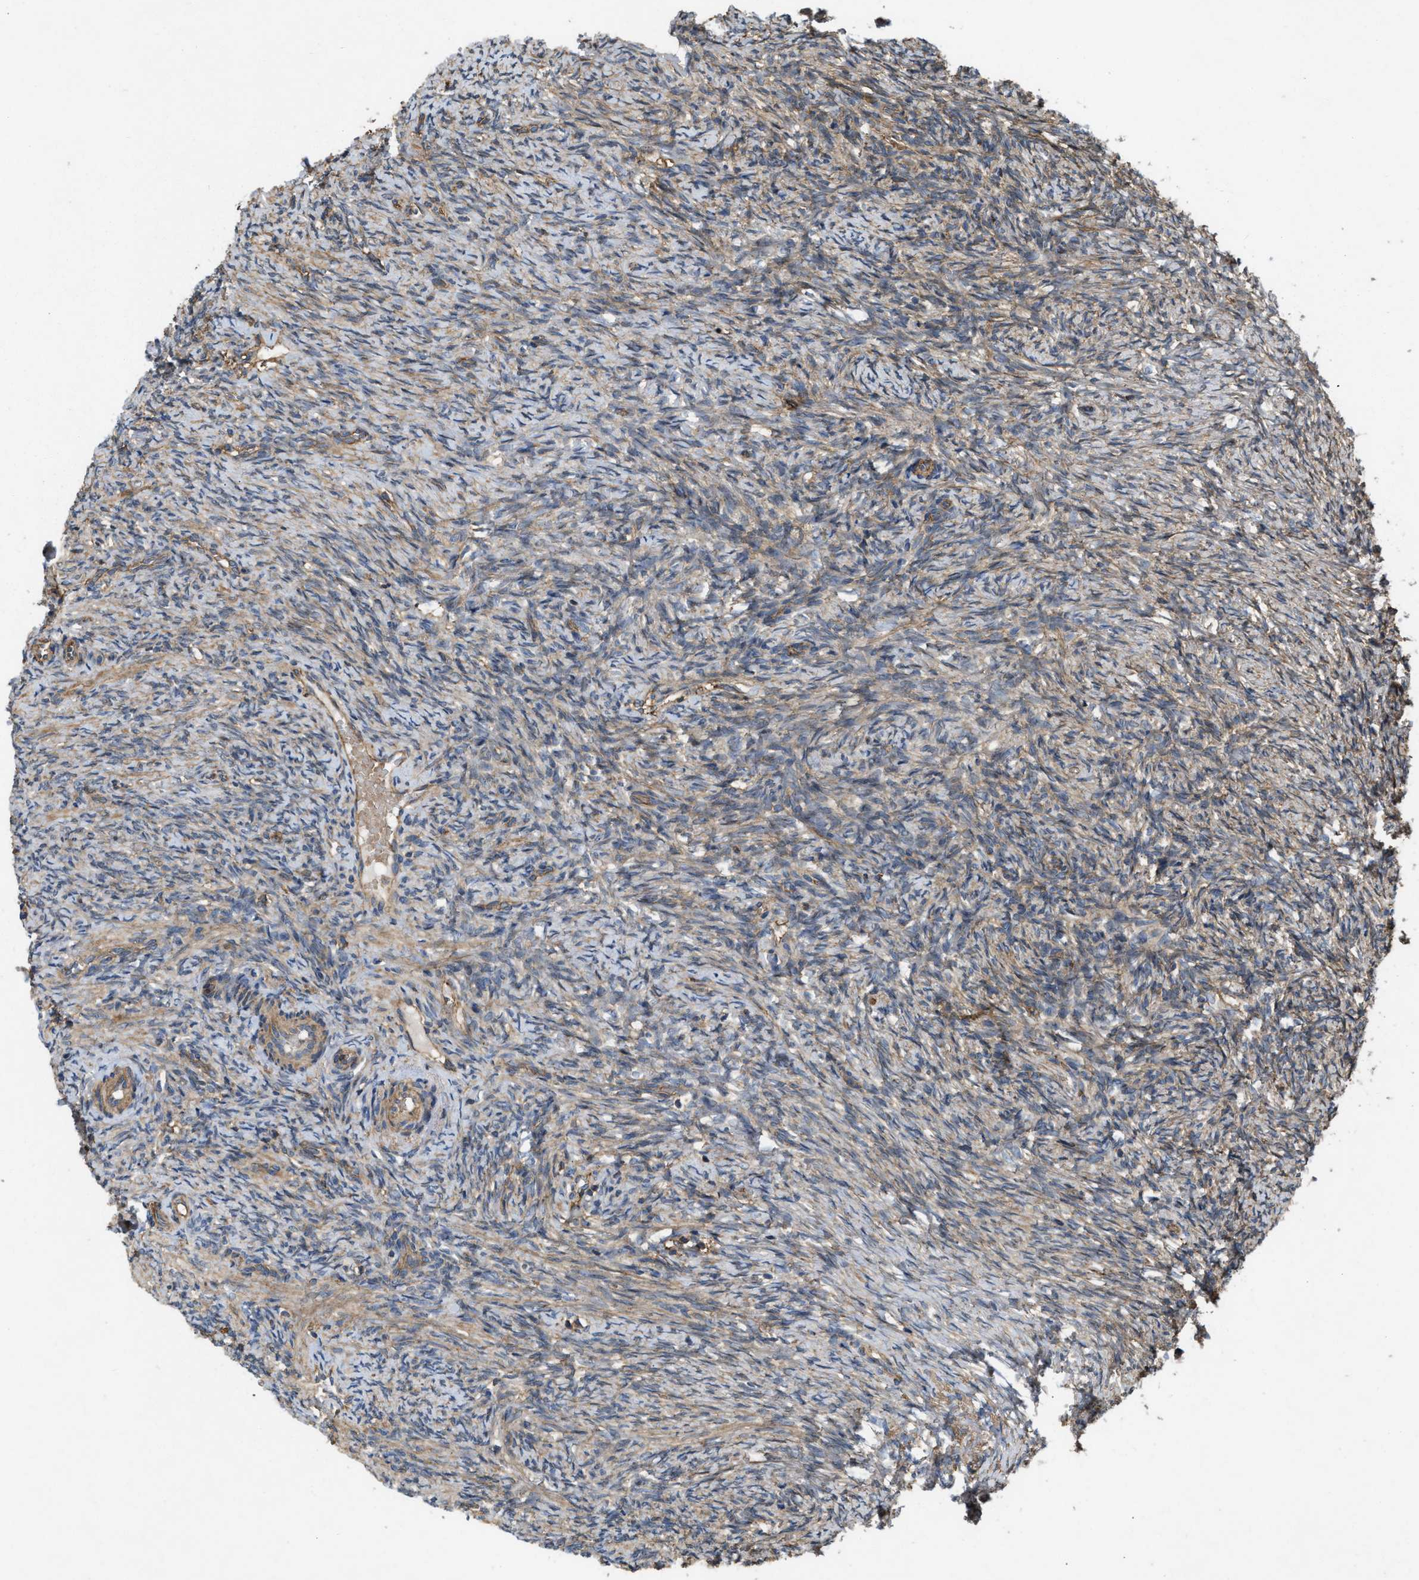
{"staining": {"intensity": "moderate", "quantity": "25%-75%", "location": "cytoplasmic/membranous"}, "tissue": "ovary", "cell_type": "Follicle cells", "image_type": "normal", "snomed": [{"axis": "morphology", "description": "Normal tissue, NOS"}, {"axis": "topography", "description": "Ovary"}], "caption": "High-power microscopy captured an immunohistochemistry (IHC) photomicrograph of normal ovary, revealing moderate cytoplasmic/membranous staining in about 25%-75% of follicle cells. The protein of interest is shown in brown color, while the nuclei are stained blue.", "gene": "GNB4", "patient": {"sex": "female", "age": 41}}